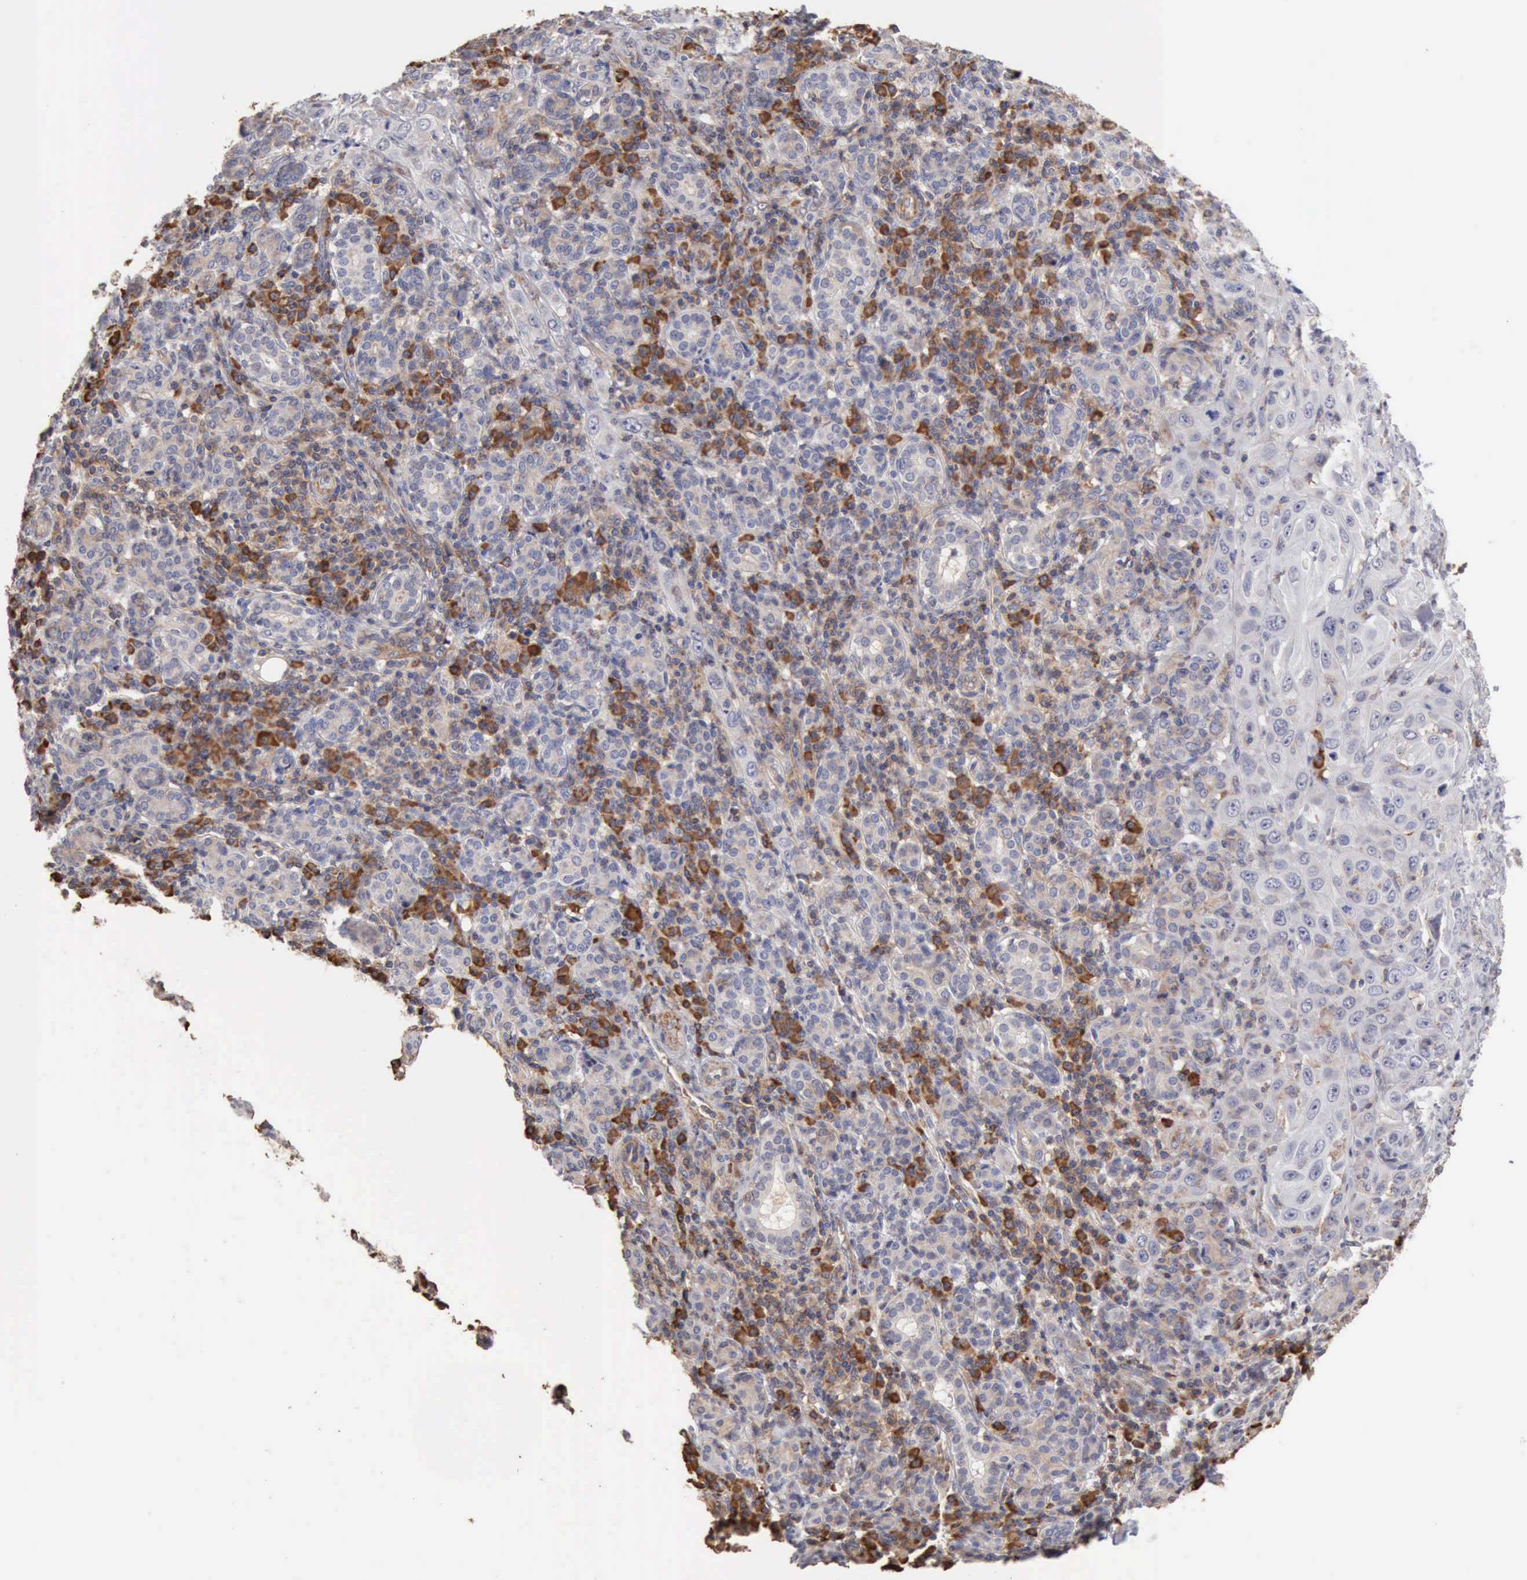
{"staining": {"intensity": "negative", "quantity": "none", "location": "none"}, "tissue": "skin cancer", "cell_type": "Tumor cells", "image_type": "cancer", "snomed": [{"axis": "morphology", "description": "Squamous cell carcinoma, NOS"}, {"axis": "topography", "description": "Skin"}], "caption": "Immunohistochemical staining of human skin squamous cell carcinoma reveals no significant expression in tumor cells.", "gene": "GPR101", "patient": {"sex": "male", "age": 84}}